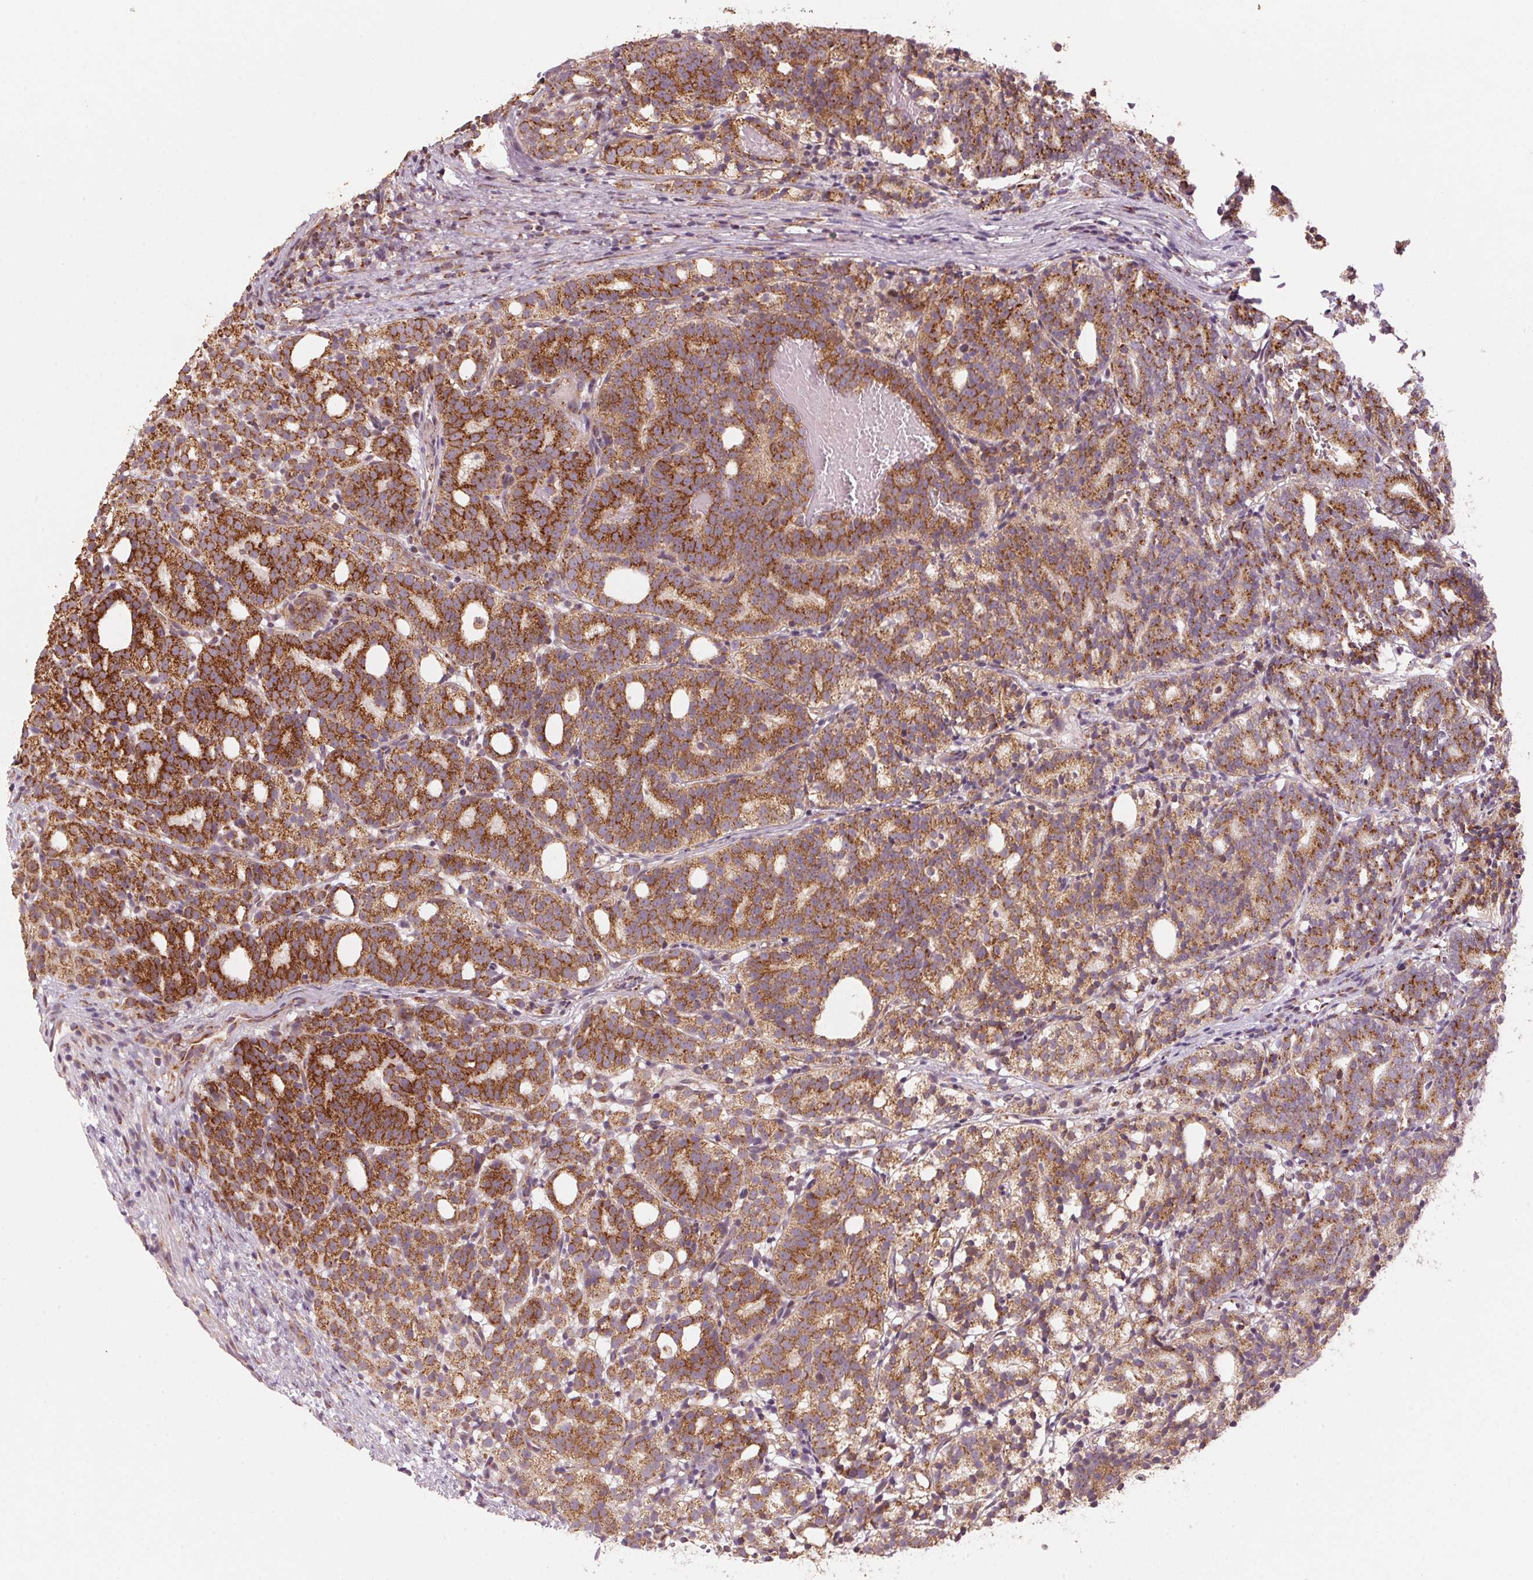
{"staining": {"intensity": "strong", "quantity": ">75%", "location": "cytoplasmic/membranous"}, "tissue": "prostate cancer", "cell_type": "Tumor cells", "image_type": "cancer", "snomed": [{"axis": "morphology", "description": "Adenocarcinoma, High grade"}, {"axis": "topography", "description": "Prostate"}], "caption": "High-magnification brightfield microscopy of high-grade adenocarcinoma (prostate) stained with DAB (3,3'-diaminobenzidine) (brown) and counterstained with hematoxylin (blue). tumor cells exhibit strong cytoplasmic/membranous expression is identified in about>75% of cells.", "gene": "TOMM70", "patient": {"sex": "male", "age": 53}}